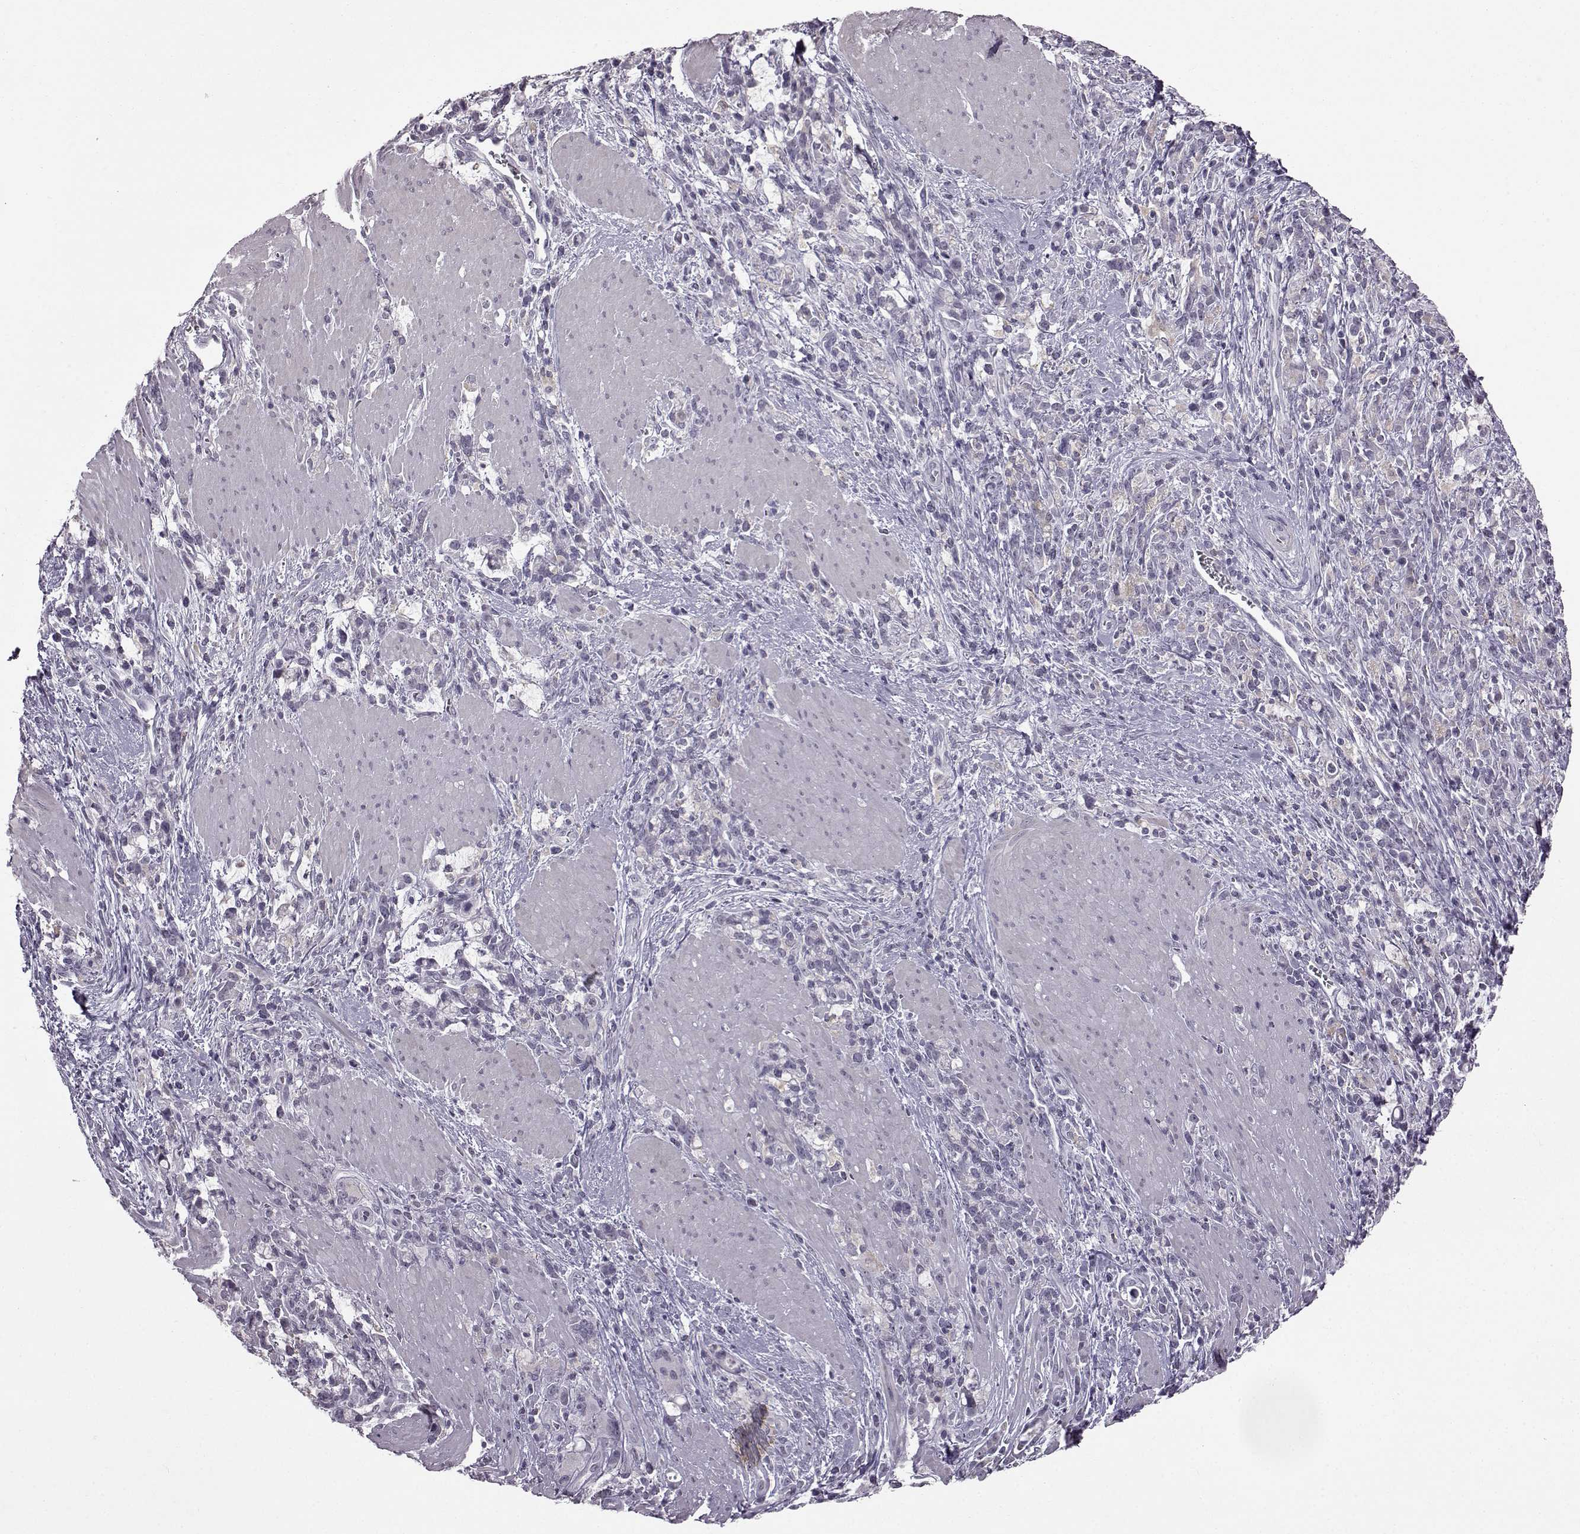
{"staining": {"intensity": "negative", "quantity": "none", "location": "none"}, "tissue": "stomach cancer", "cell_type": "Tumor cells", "image_type": "cancer", "snomed": [{"axis": "morphology", "description": "Adenocarcinoma, NOS"}, {"axis": "topography", "description": "Stomach"}], "caption": "Protein analysis of stomach cancer (adenocarcinoma) reveals no significant positivity in tumor cells.", "gene": "SLC28A2", "patient": {"sex": "female", "age": 57}}